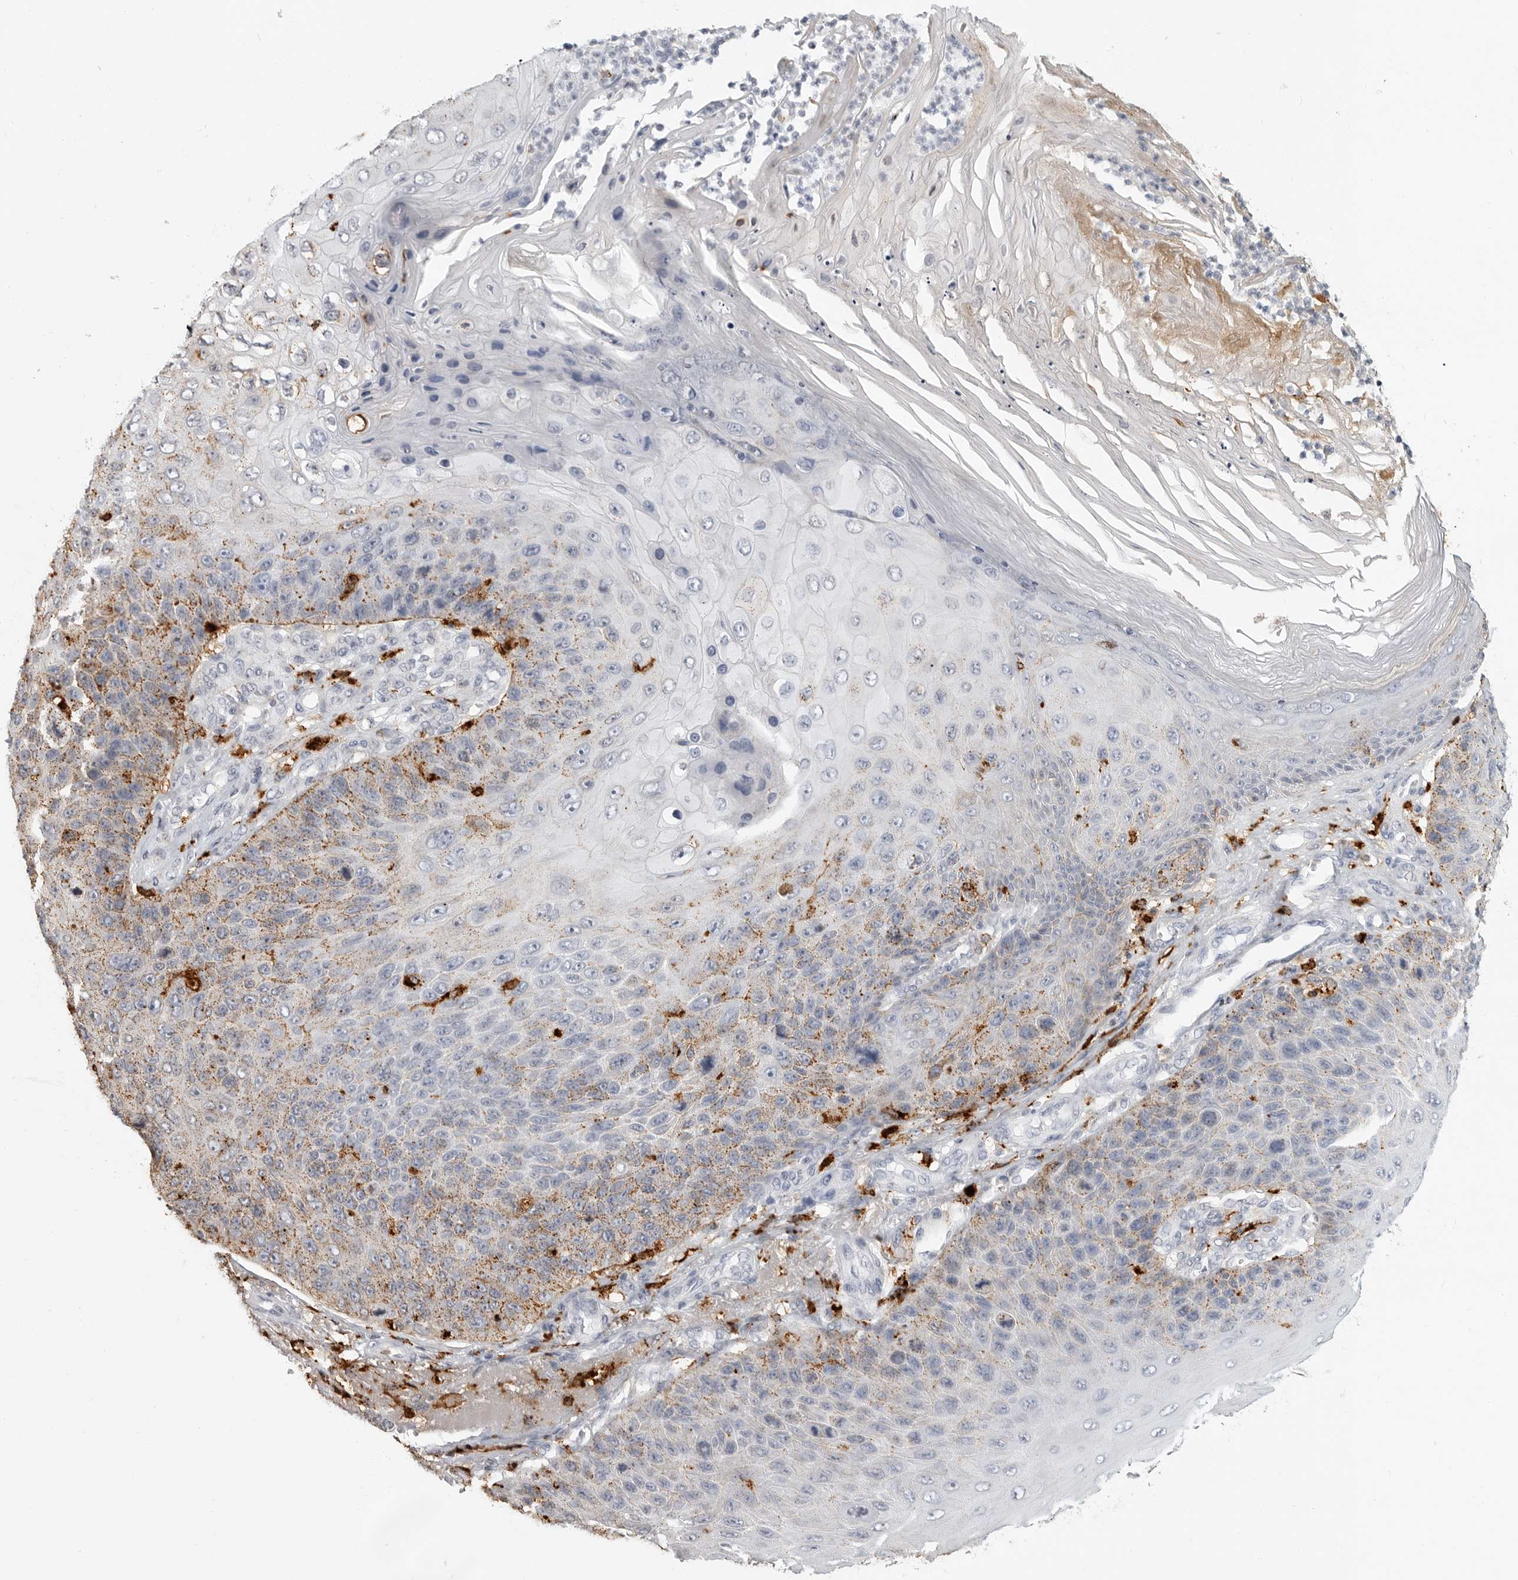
{"staining": {"intensity": "moderate", "quantity": "<25%", "location": "cytoplasmic/membranous"}, "tissue": "skin cancer", "cell_type": "Tumor cells", "image_type": "cancer", "snomed": [{"axis": "morphology", "description": "Squamous cell carcinoma, NOS"}, {"axis": "topography", "description": "Skin"}], "caption": "IHC of skin cancer exhibits low levels of moderate cytoplasmic/membranous positivity in approximately <25% of tumor cells.", "gene": "IFI30", "patient": {"sex": "female", "age": 88}}